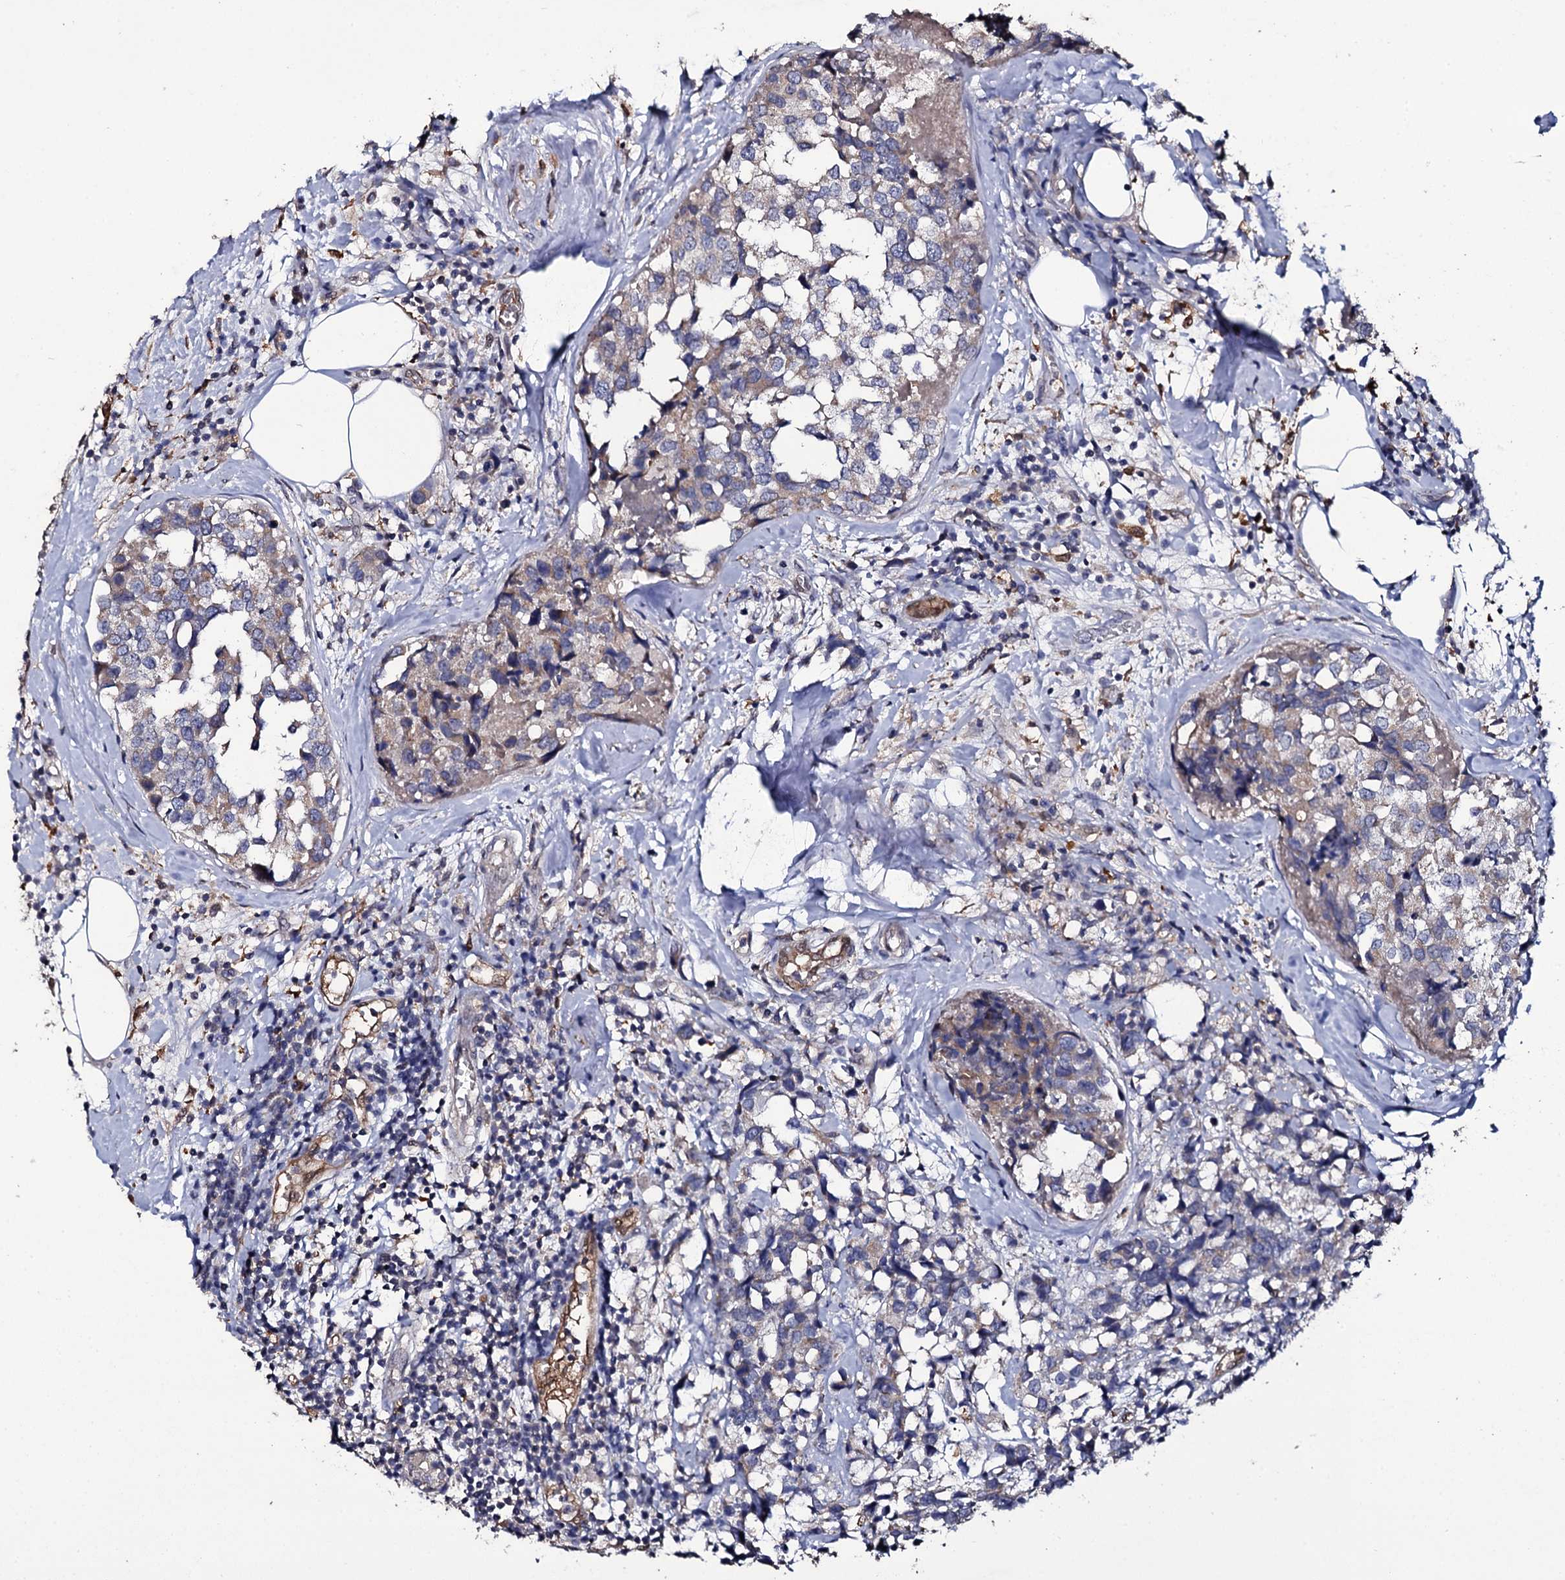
{"staining": {"intensity": "weak", "quantity": "<25%", "location": "cytoplasmic/membranous"}, "tissue": "breast cancer", "cell_type": "Tumor cells", "image_type": "cancer", "snomed": [{"axis": "morphology", "description": "Lobular carcinoma"}, {"axis": "topography", "description": "Breast"}], "caption": "The immunohistochemistry (IHC) photomicrograph has no significant staining in tumor cells of breast lobular carcinoma tissue. Nuclei are stained in blue.", "gene": "CRYL1", "patient": {"sex": "female", "age": 59}}